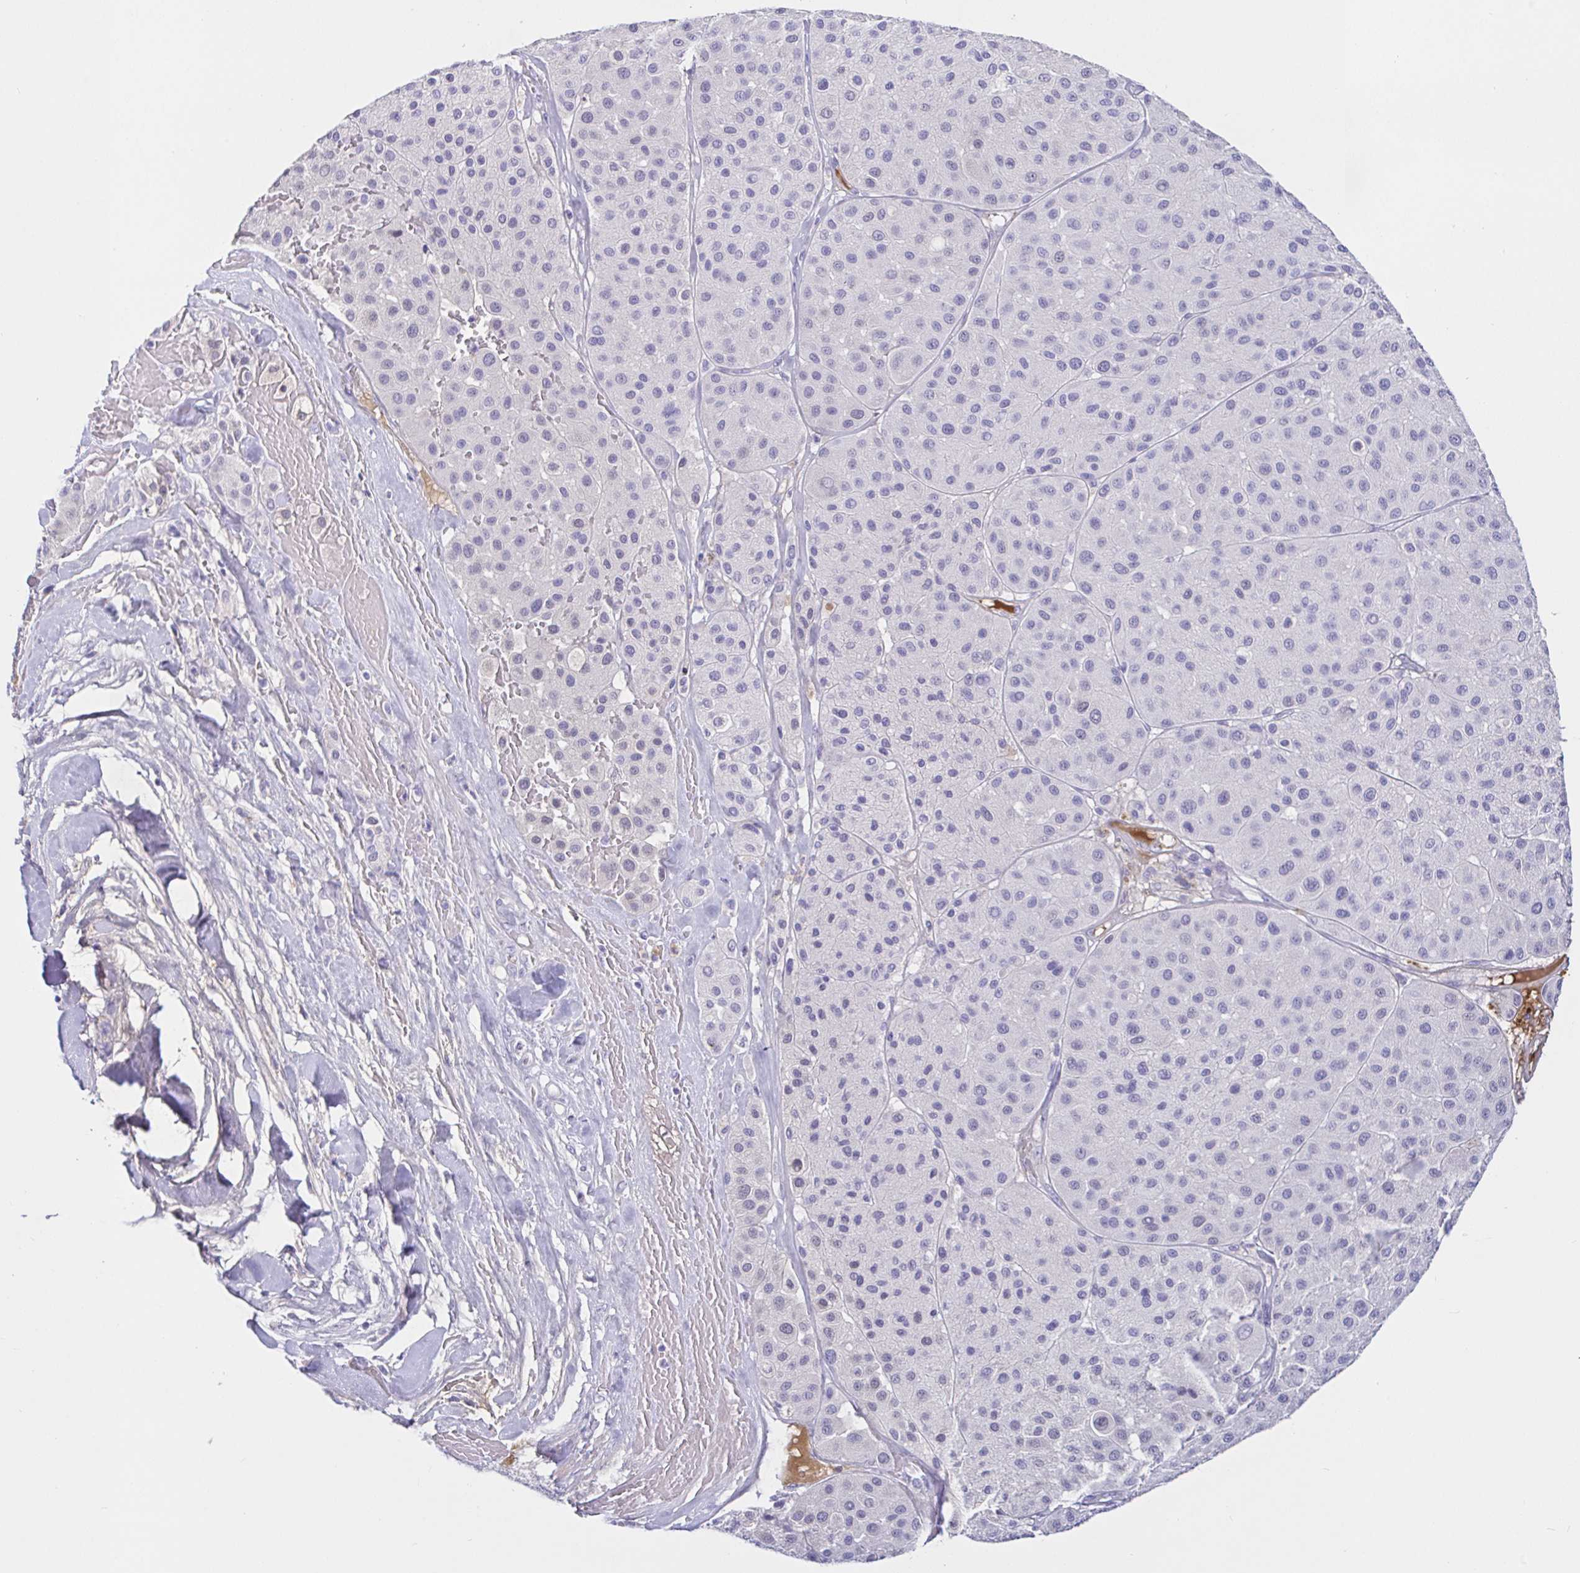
{"staining": {"intensity": "negative", "quantity": "none", "location": "none"}, "tissue": "melanoma", "cell_type": "Tumor cells", "image_type": "cancer", "snomed": [{"axis": "morphology", "description": "Malignant melanoma, Metastatic site"}, {"axis": "topography", "description": "Smooth muscle"}], "caption": "Human melanoma stained for a protein using immunohistochemistry demonstrates no expression in tumor cells.", "gene": "SAA4", "patient": {"sex": "male", "age": 41}}